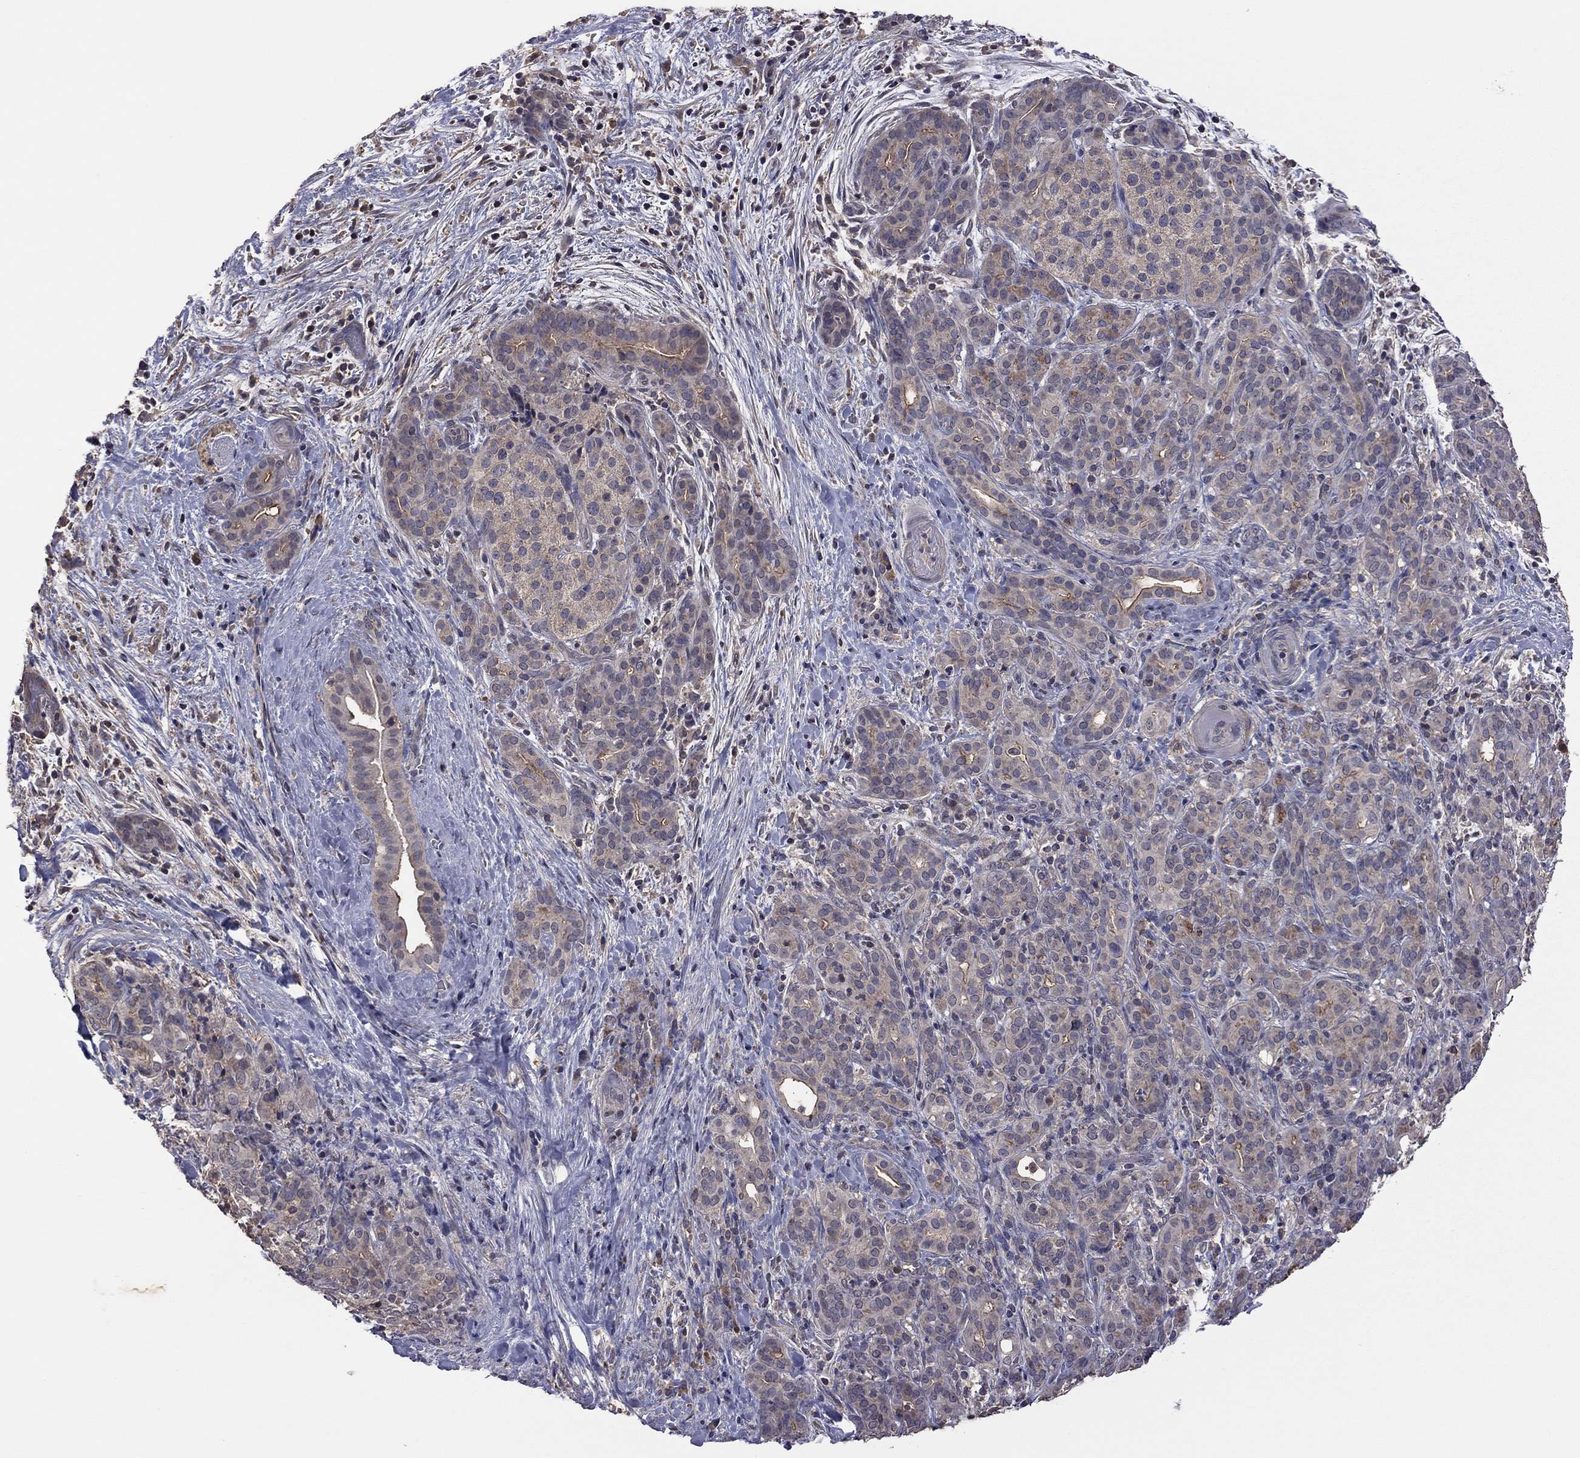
{"staining": {"intensity": "weak", "quantity": ">75%", "location": "cytoplasmic/membranous"}, "tissue": "pancreatic cancer", "cell_type": "Tumor cells", "image_type": "cancer", "snomed": [{"axis": "morphology", "description": "Adenocarcinoma, NOS"}, {"axis": "topography", "description": "Pancreas"}], "caption": "Pancreatic cancer (adenocarcinoma) stained with a brown dye displays weak cytoplasmic/membranous positive expression in about >75% of tumor cells.", "gene": "TSNARE1", "patient": {"sex": "male", "age": 44}}